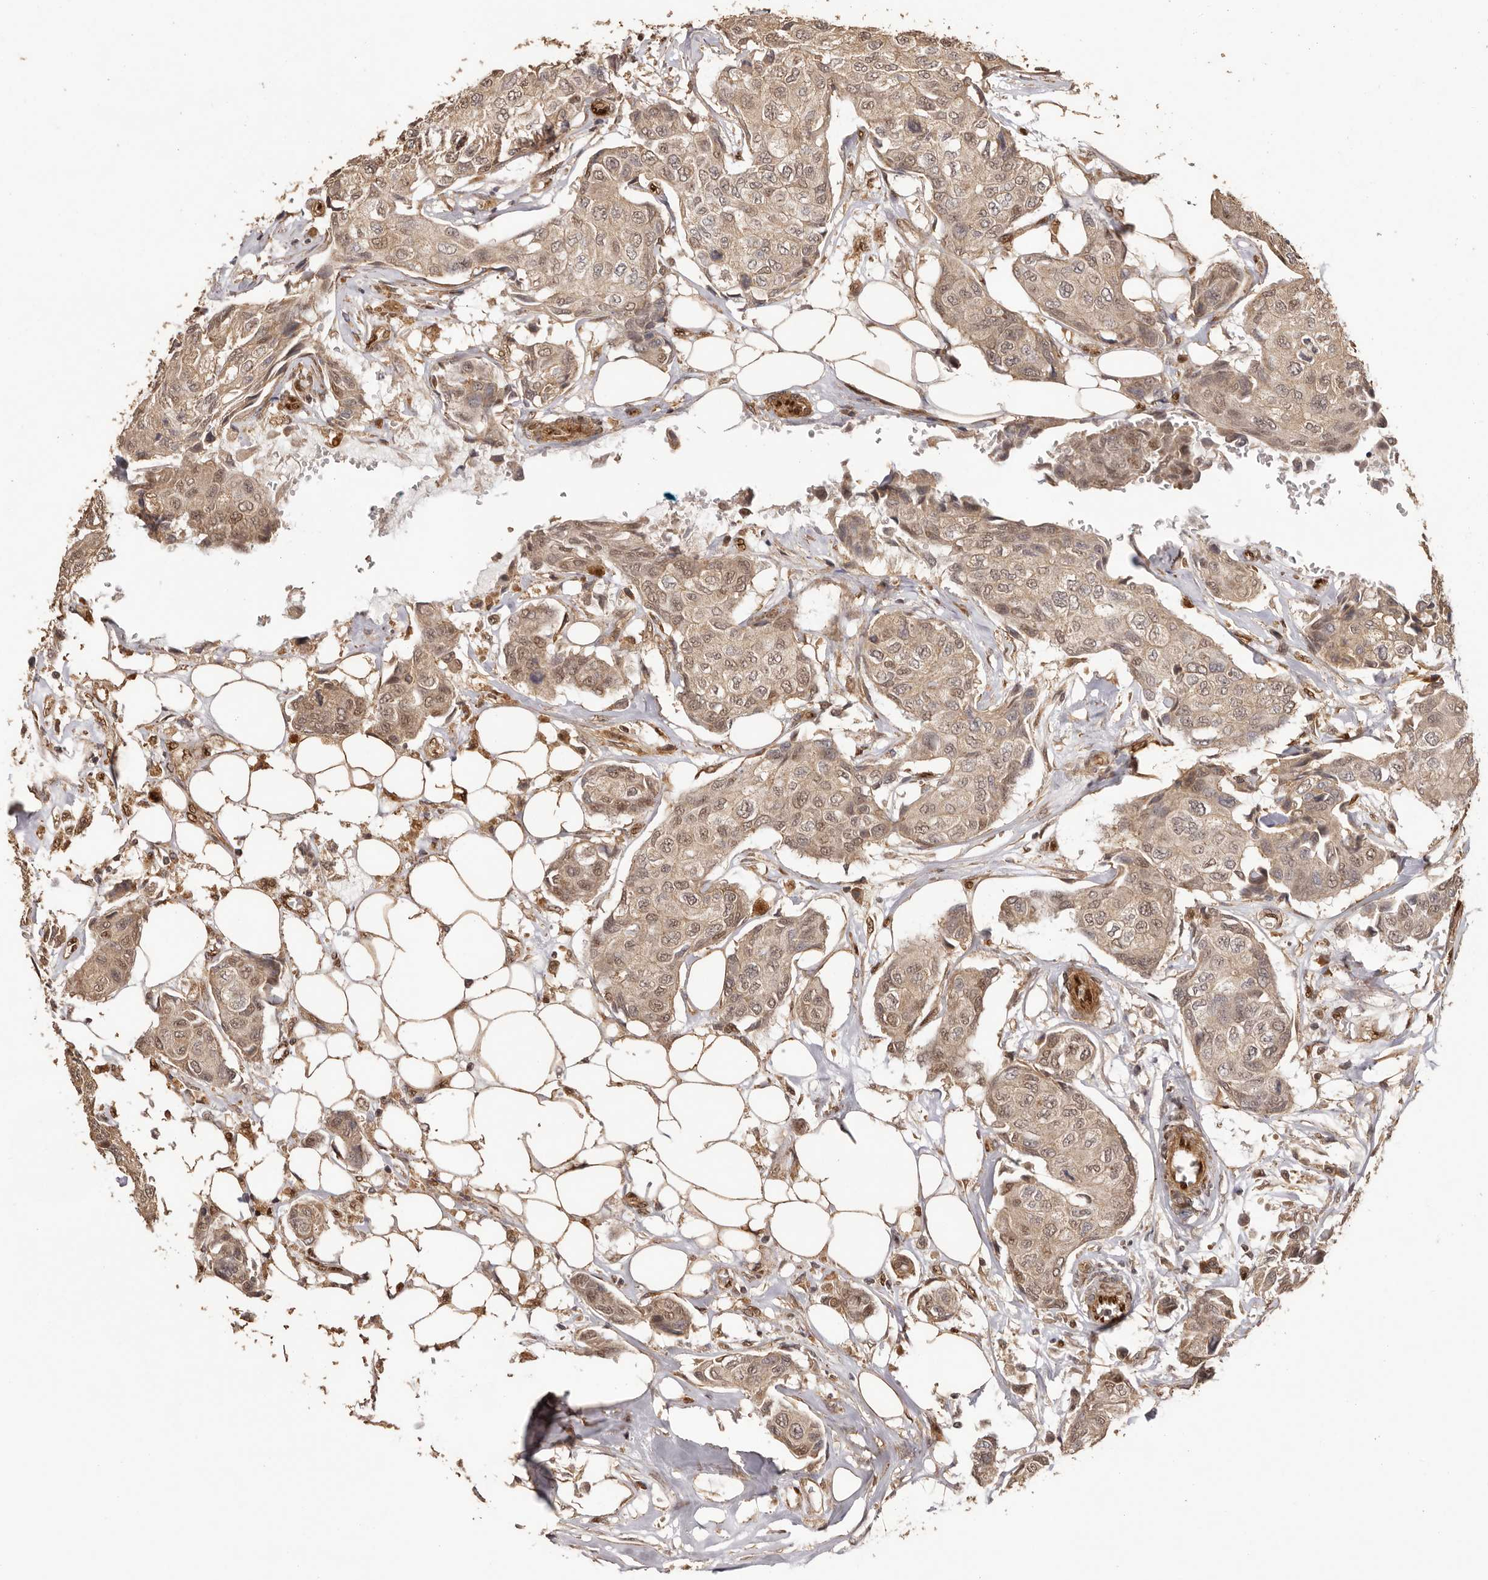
{"staining": {"intensity": "weak", "quantity": ">75%", "location": "cytoplasmic/membranous,nuclear"}, "tissue": "breast cancer", "cell_type": "Tumor cells", "image_type": "cancer", "snomed": [{"axis": "morphology", "description": "Duct carcinoma"}, {"axis": "topography", "description": "Breast"}], "caption": "Human breast cancer (infiltrating ductal carcinoma) stained with a protein marker shows weak staining in tumor cells.", "gene": "UBR2", "patient": {"sex": "female", "age": 80}}